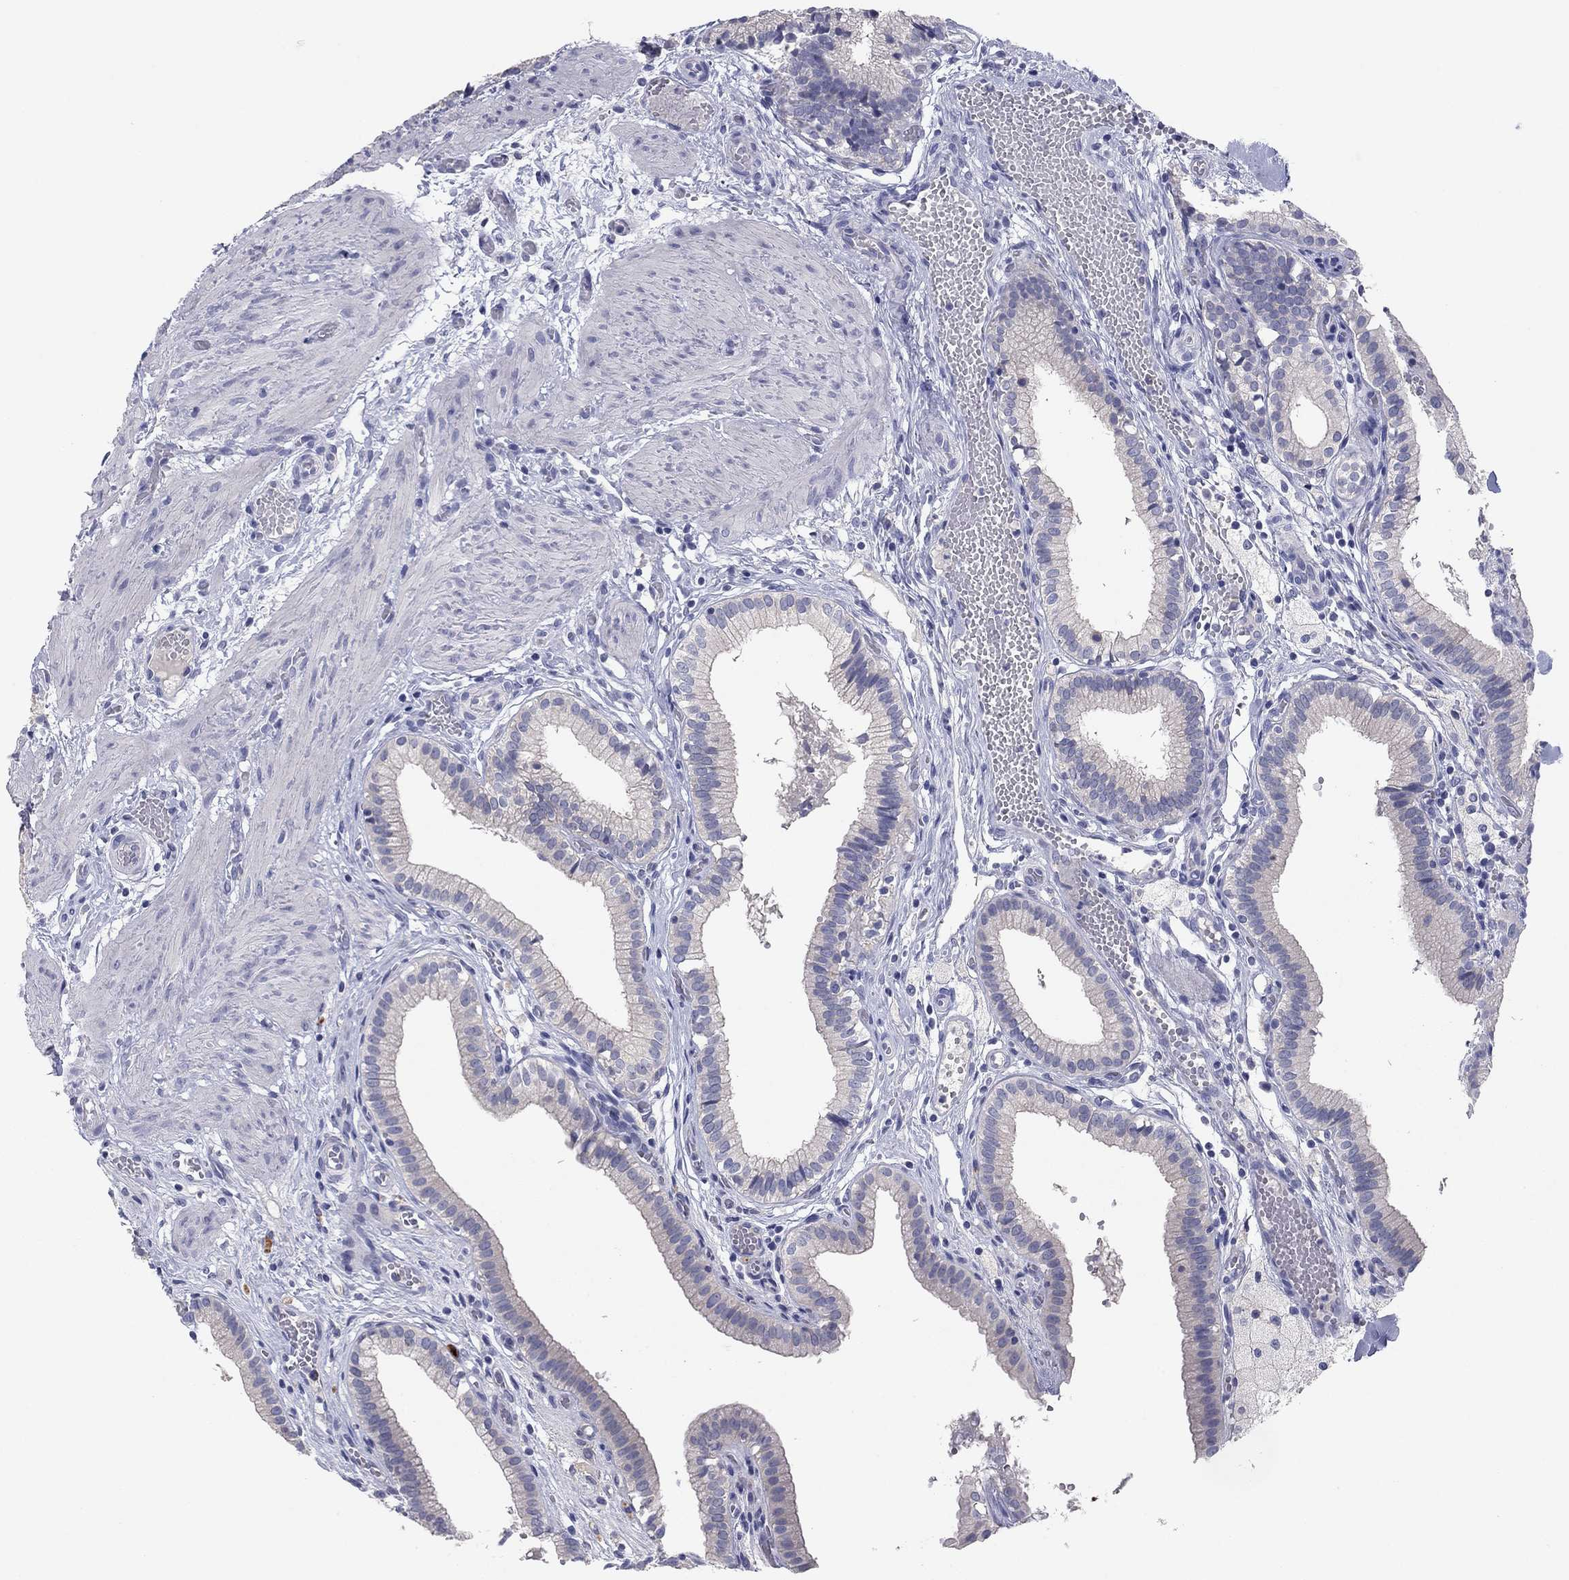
{"staining": {"intensity": "negative", "quantity": "none", "location": "none"}, "tissue": "gallbladder", "cell_type": "Glandular cells", "image_type": "normal", "snomed": [{"axis": "morphology", "description": "Normal tissue, NOS"}, {"axis": "topography", "description": "Gallbladder"}], "caption": "DAB (3,3'-diaminobenzidine) immunohistochemical staining of unremarkable gallbladder displays no significant expression in glandular cells.", "gene": "CNTNAP4", "patient": {"sex": "female", "age": 24}}